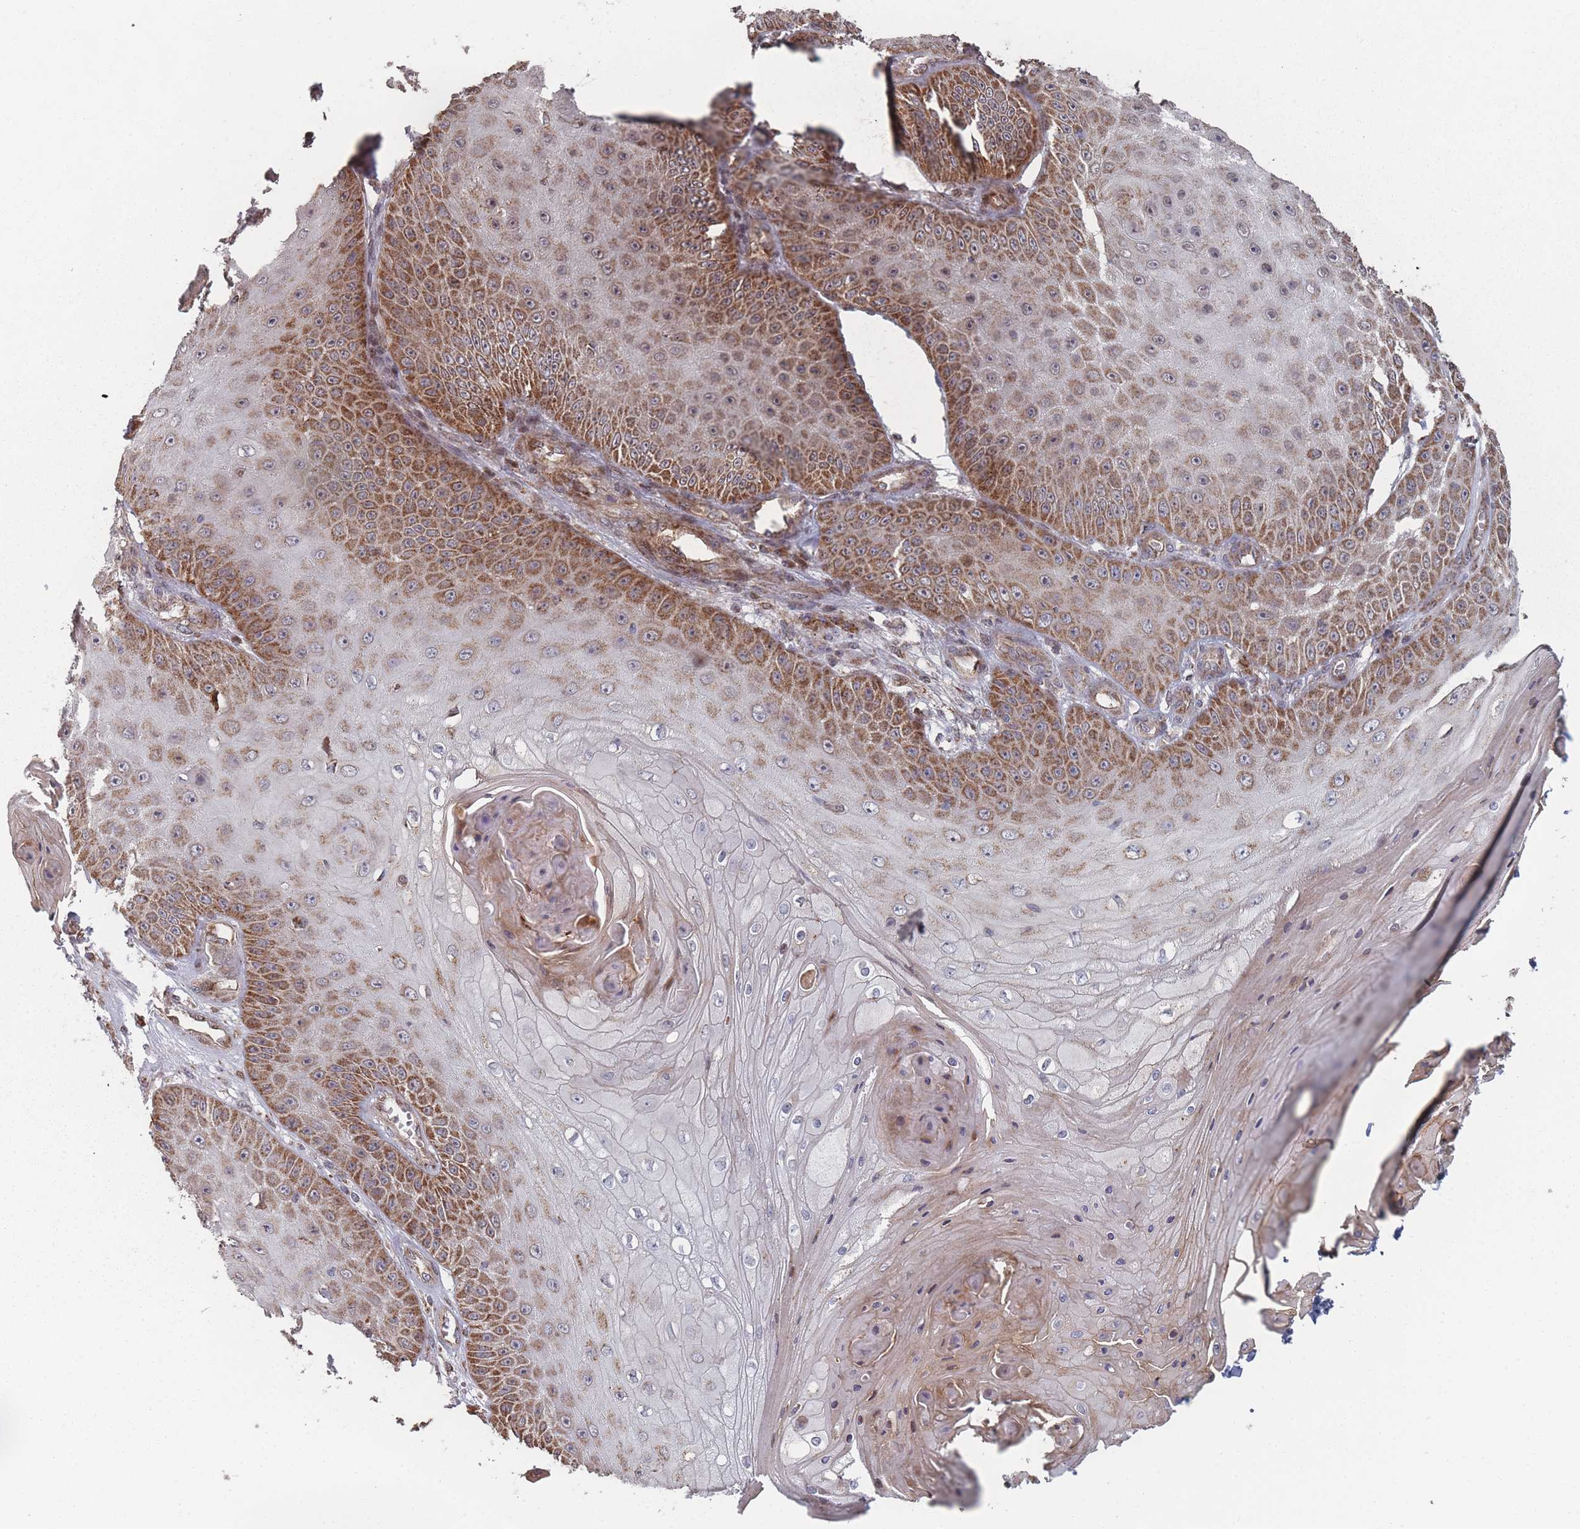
{"staining": {"intensity": "strong", "quantity": ">75%", "location": "cytoplasmic/membranous"}, "tissue": "skin cancer", "cell_type": "Tumor cells", "image_type": "cancer", "snomed": [{"axis": "morphology", "description": "Squamous cell carcinoma, NOS"}, {"axis": "topography", "description": "Skin"}], "caption": "DAB (3,3'-diaminobenzidine) immunohistochemical staining of squamous cell carcinoma (skin) reveals strong cytoplasmic/membranous protein positivity in approximately >75% of tumor cells.", "gene": "PSMB3", "patient": {"sex": "male", "age": 70}}